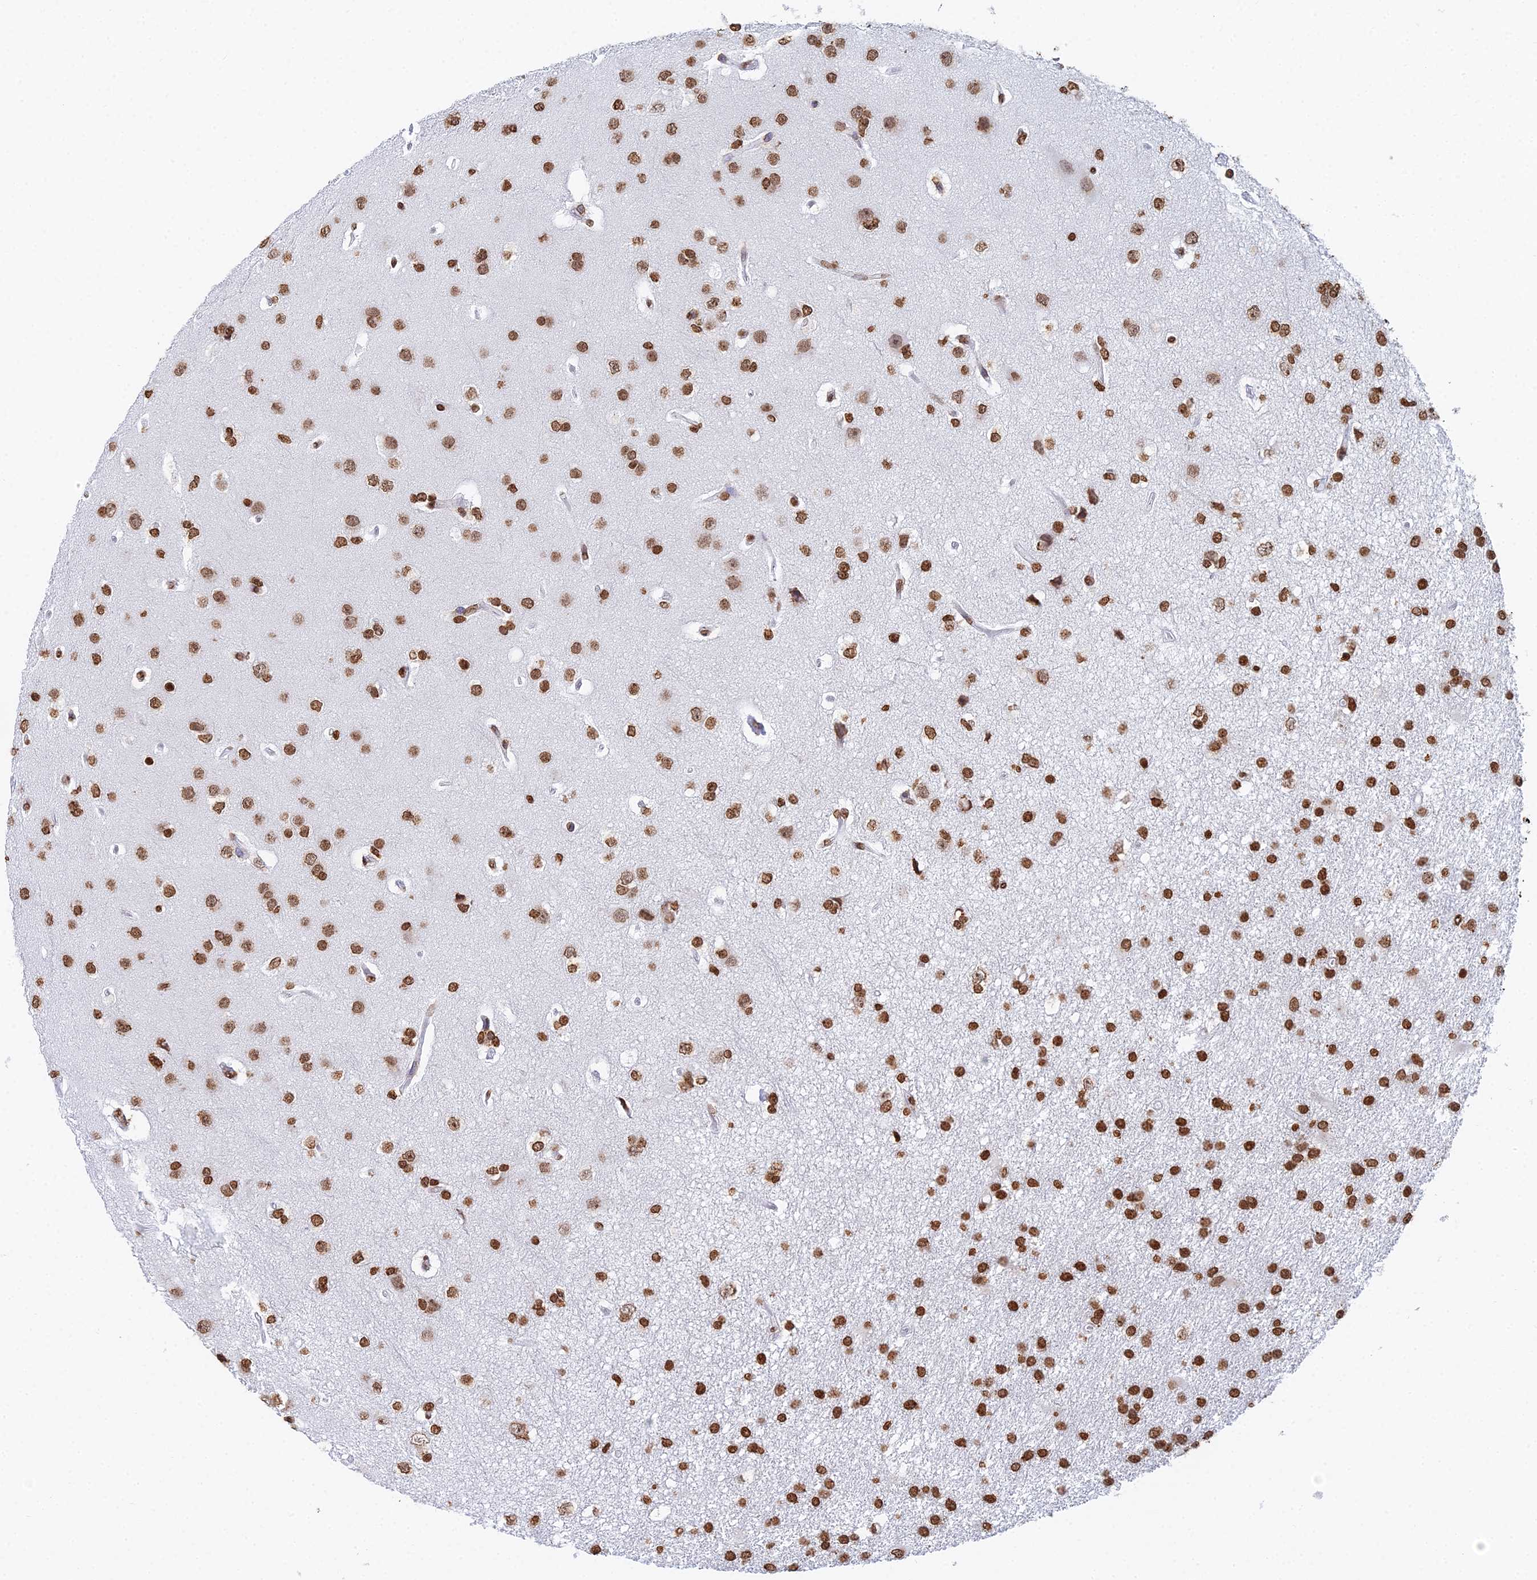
{"staining": {"intensity": "strong", "quantity": ">75%", "location": "nuclear"}, "tissue": "glioma", "cell_type": "Tumor cells", "image_type": "cancer", "snomed": [{"axis": "morphology", "description": "Glioma, malignant, High grade"}, {"axis": "topography", "description": "Brain"}], "caption": "Tumor cells display strong nuclear staining in about >75% of cells in malignant glioma (high-grade).", "gene": "GBP3", "patient": {"sex": "male", "age": 77}}